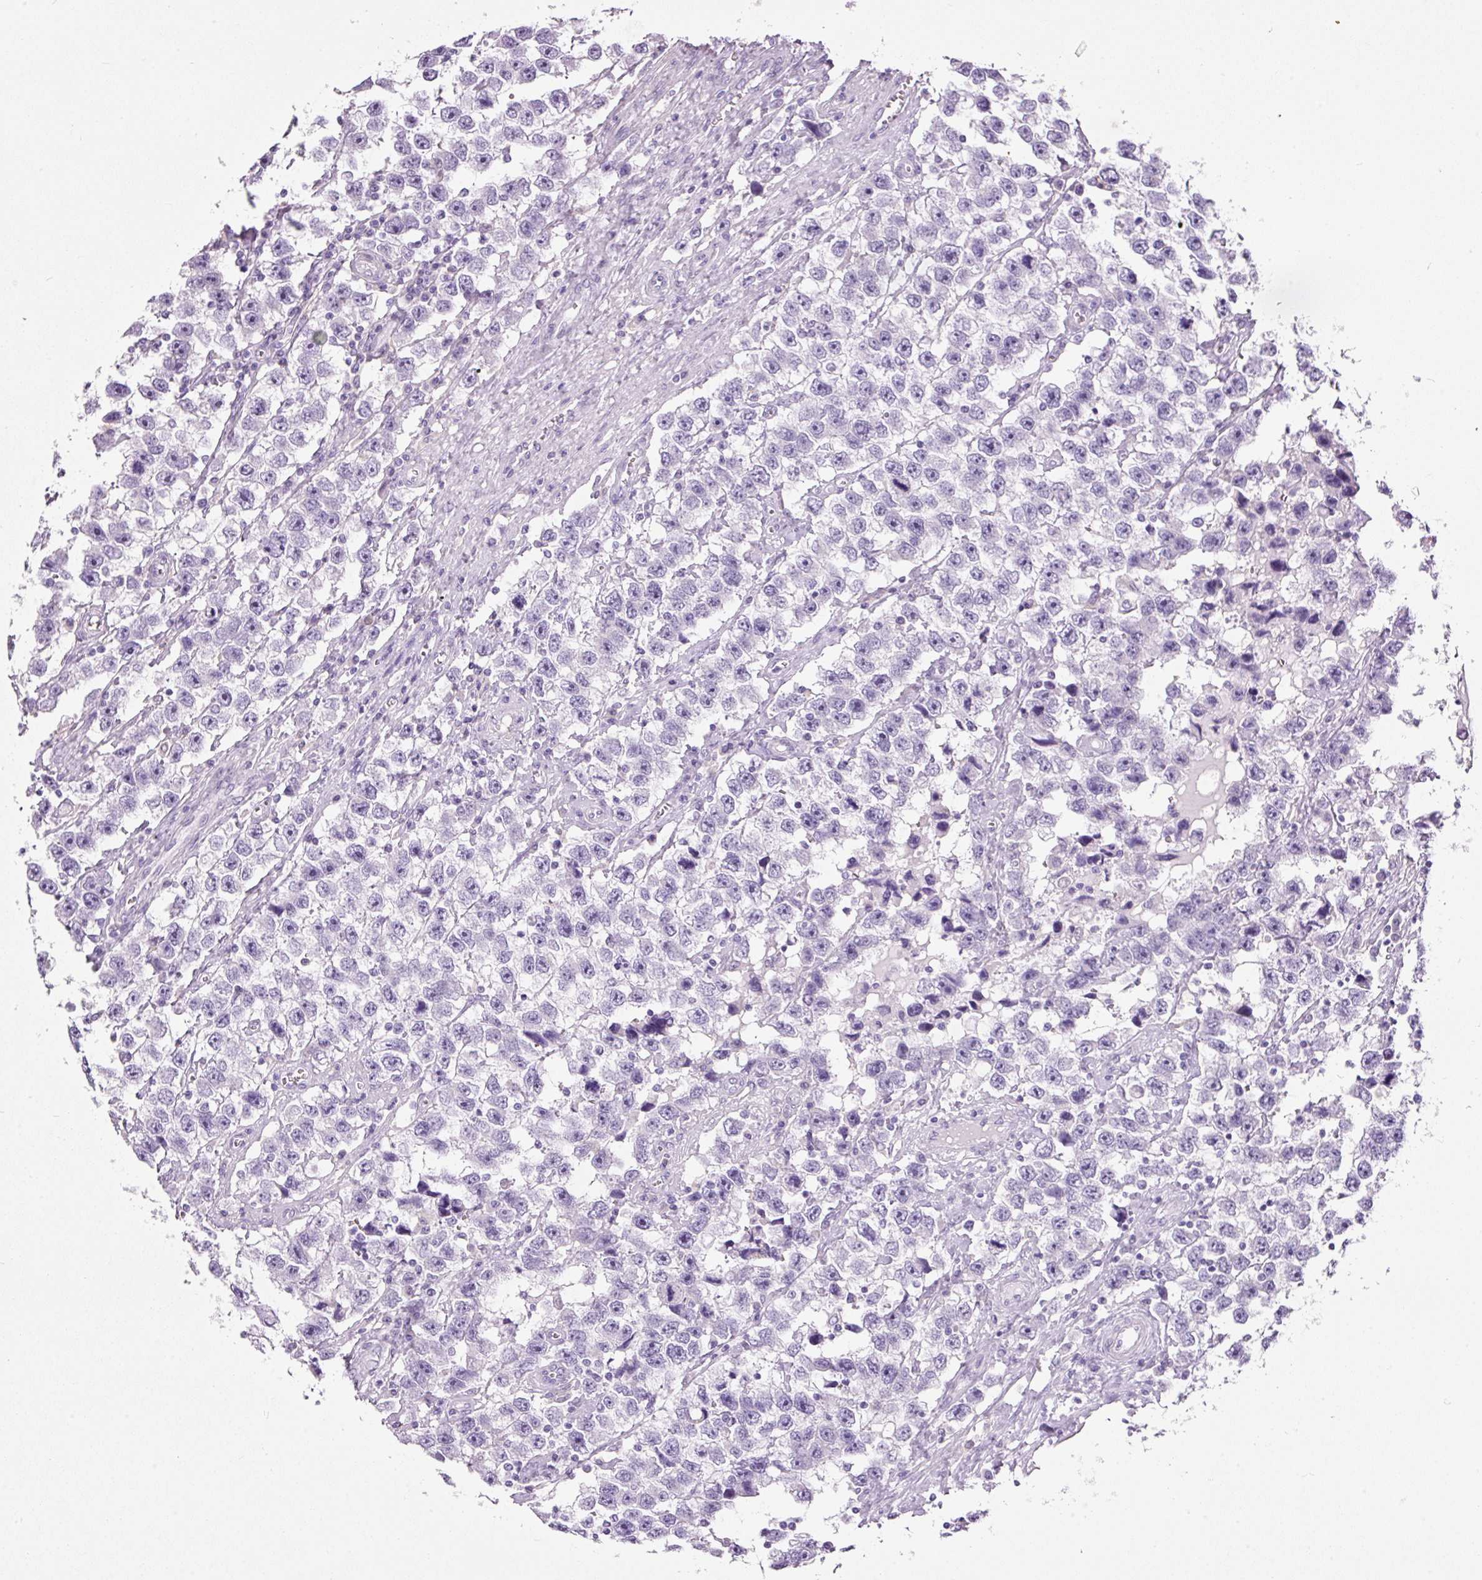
{"staining": {"intensity": "negative", "quantity": "none", "location": "none"}, "tissue": "testis cancer", "cell_type": "Tumor cells", "image_type": "cancer", "snomed": [{"axis": "morphology", "description": "Seminoma, NOS"}, {"axis": "topography", "description": "Testis"}], "caption": "High power microscopy photomicrograph of an IHC image of seminoma (testis), revealing no significant positivity in tumor cells.", "gene": "SRC", "patient": {"sex": "male", "age": 33}}